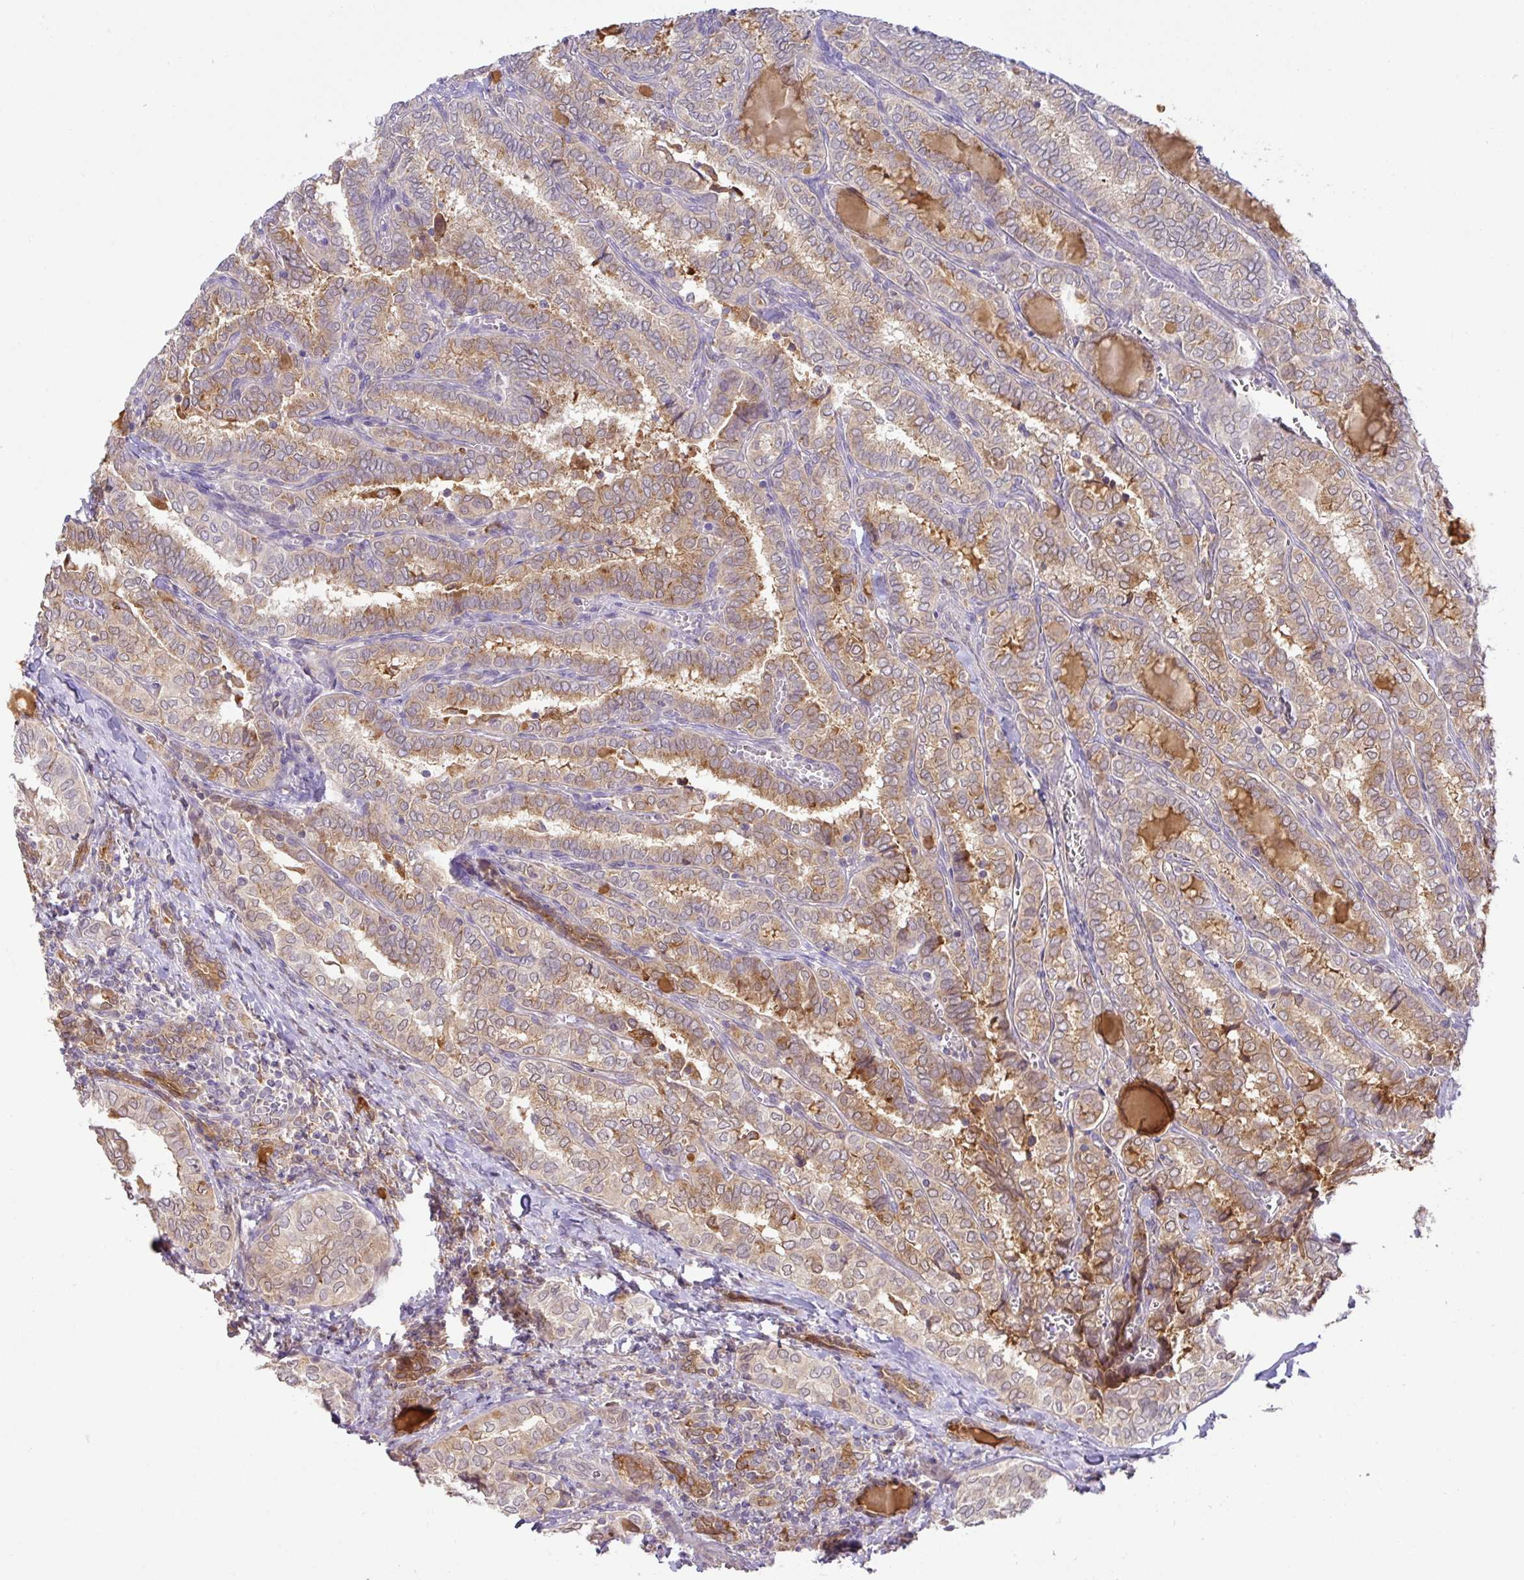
{"staining": {"intensity": "moderate", "quantity": "25%-75%", "location": "cytoplasmic/membranous"}, "tissue": "thyroid cancer", "cell_type": "Tumor cells", "image_type": "cancer", "snomed": [{"axis": "morphology", "description": "Papillary adenocarcinoma, NOS"}, {"axis": "topography", "description": "Thyroid gland"}], "caption": "A brown stain labels moderate cytoplasmic/membranous staining of a protein in thyroid papillary adenocarcinoma tumor cells. Nuclei are stained in blue.", "gene": "GCNT7", "patient": {"sex": "female", "age": 30}}